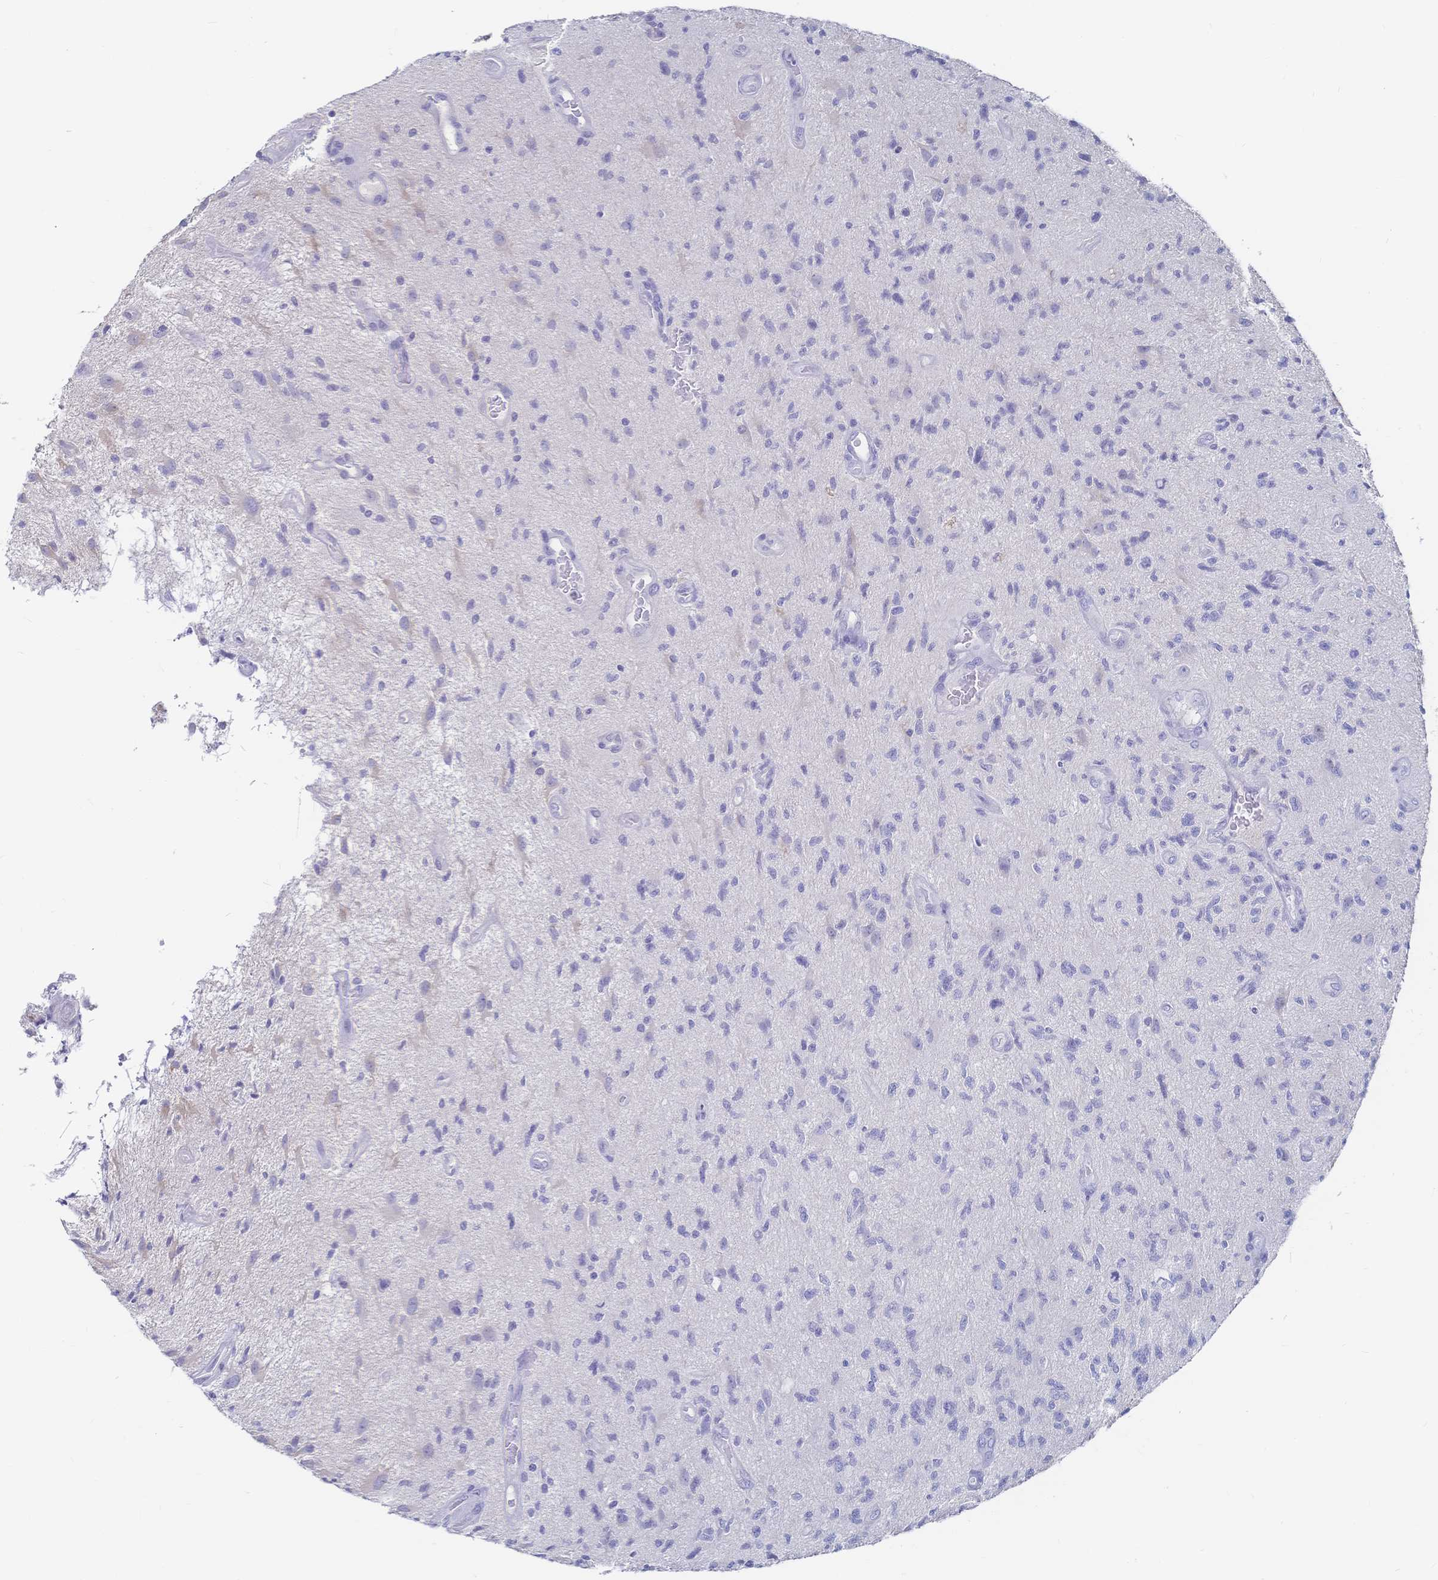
{"staining": {"intensity": "negative", "quantity": "none", "location": "none"}, "tissue": "glioma", "cell_type": "Tumor cells", "image_type": "cancer", "snomed": [{"axis": "morphology", "description": "Glioma, malignant, High grade"}, {"axis": "topography", "description": "Brain"}], "caption": "The immunohistochemistry (IHC) photomicrograph has no significant expression in tumor cells of malignant glioma (high-grade) tissue.", "gene": "IL2RB", "patient": {"sex": "male", "age": 67}}